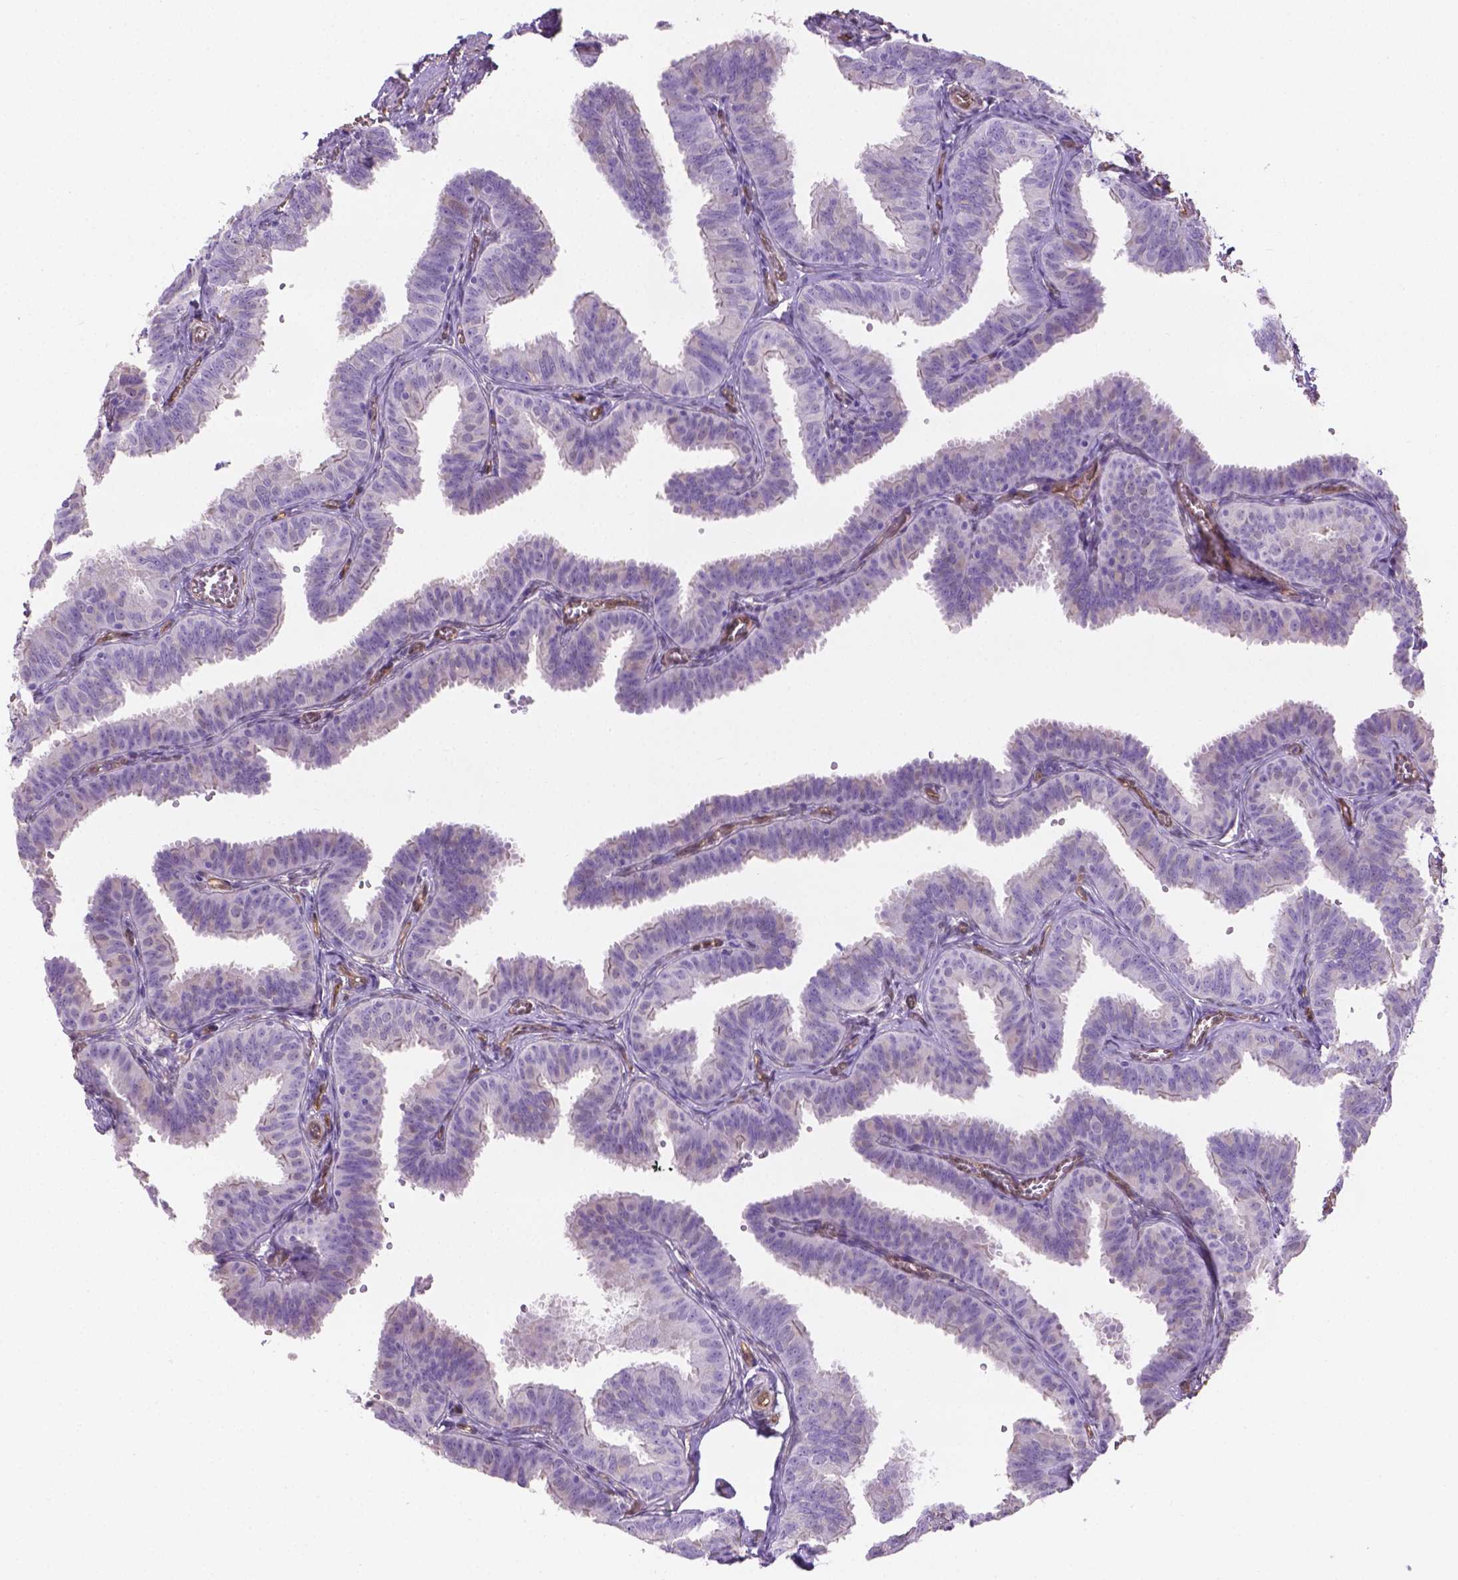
{"staining": {"intensity": "negative", "quantity": "none", "location": "none"}, "tissue": "fallopian tube", "cell_type": "Glandular cells", "image_type": "normal", "snomed": [{"axis": "morphology", "description": "Normal tissue, NOS"}, {"axis": "topography", "description": "Fallopian tube"}], "caption": "A high-resolution micrograph shows immunohistochemistry staining of benign fallopian tube, which shows no significant positivity in glandular cells.", "gene": "CLIC4", "patient": {"sex": "female", "age": 25}}